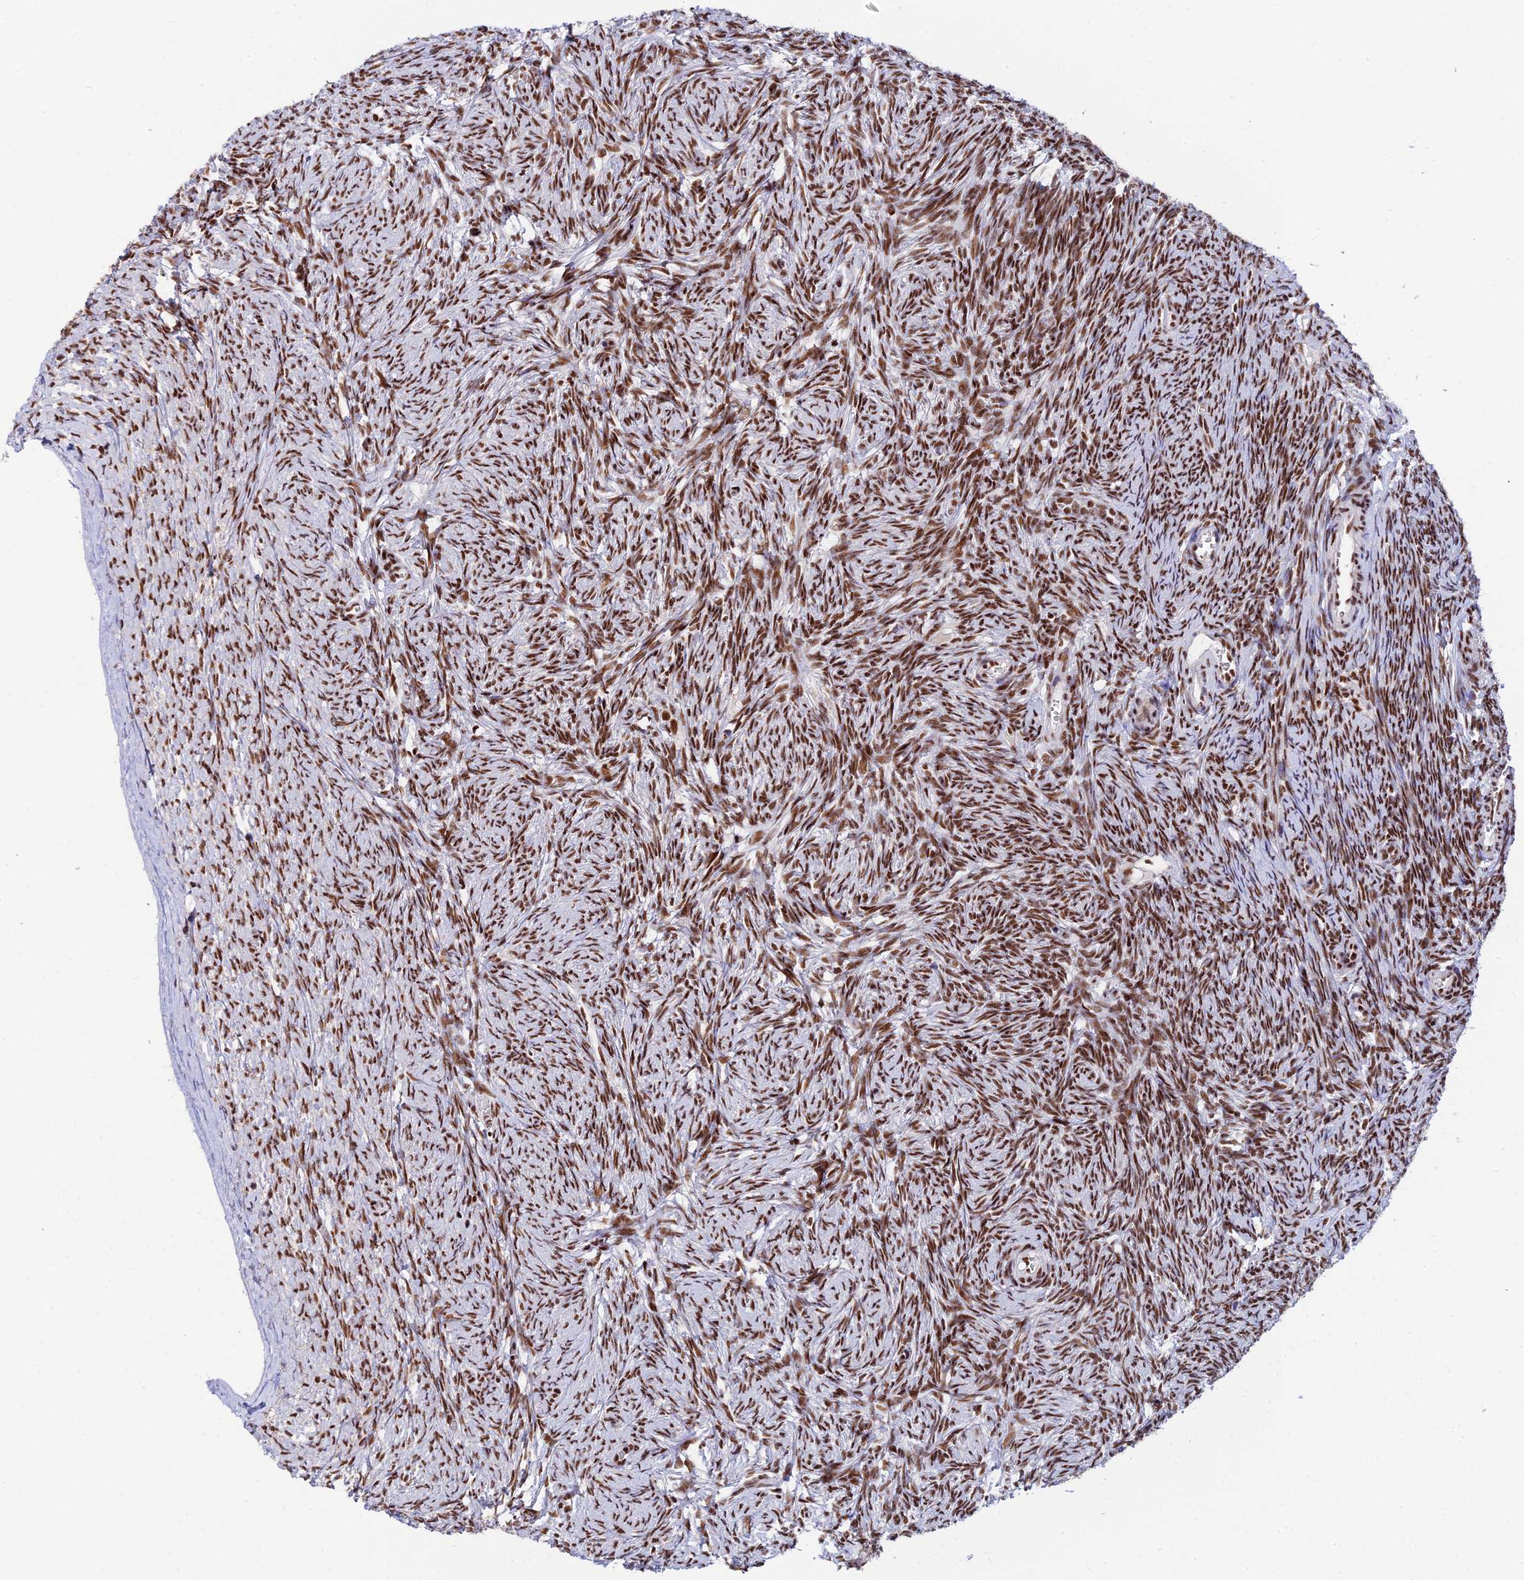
{"staining": {"intensity": "moderate", "quantity": ">75%", "location": "nuclear"}, "tissue": "ovary", "cell_type": "Ovarian stroma cells", "image_type": "normal", "snomed": [{"axis": "morphology", "description": "Normal tissue, NOS"}, {"axis": "topography", "description": "Ovary"}], "caption": "Protein expression analysis of benign human ovary reveals moderate nuclear positivity in about >75% of ovarian stroma cells. The protein is stained brown, and the nuclei are stained in blue (DAB (3,3'-diaminobenzidine) IHC with brightfield microscopy, high magnification).", "gene": "USP22", "patient": {"sex": "female", "age": 44}}